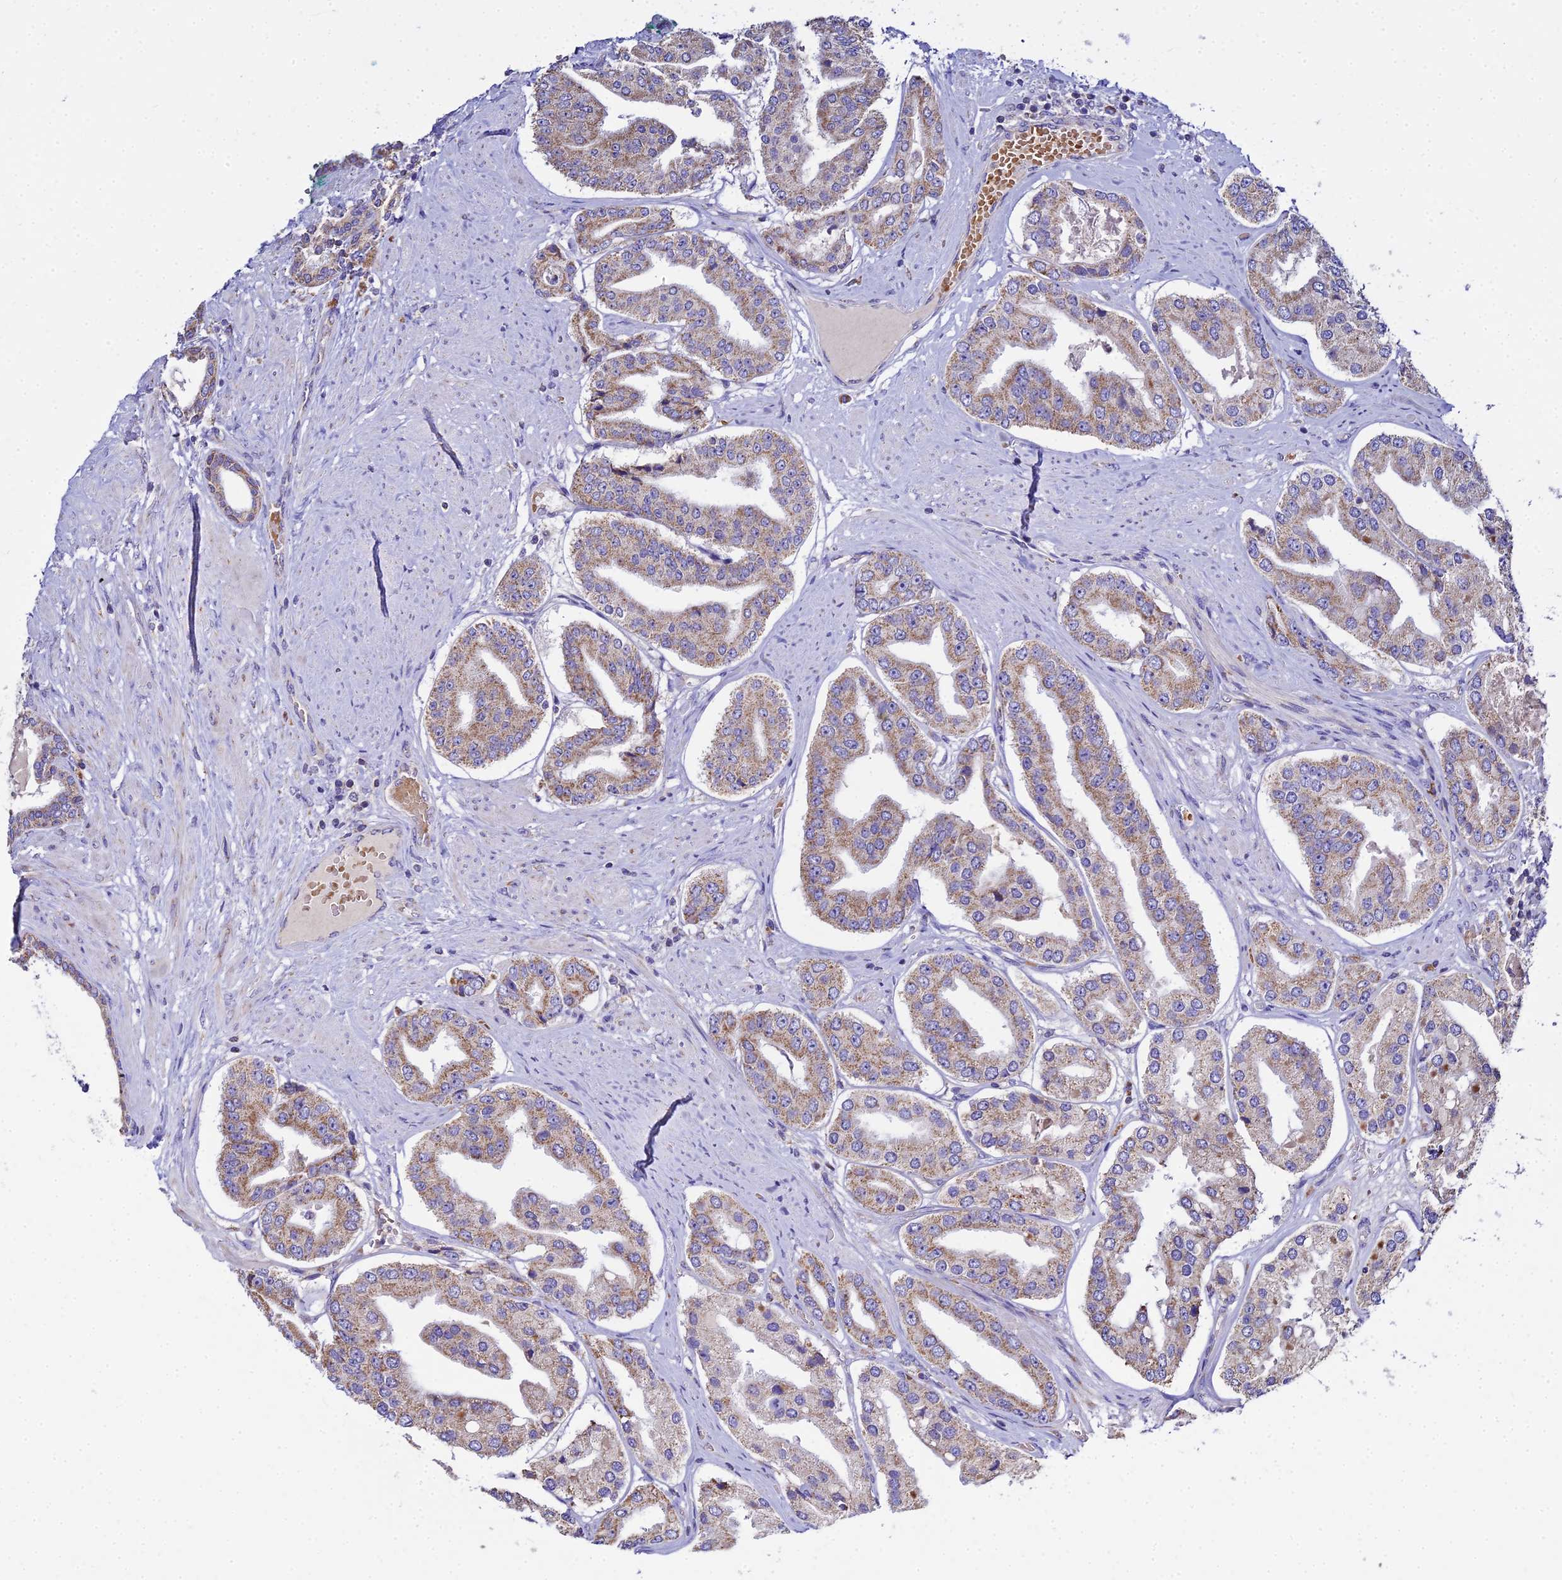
{"staining": {"intensity": "moderate", "quantity": ">75%", "location": "cytoplasmic/membranous"}, "tissue": "prostate cancer", "cell_type": "Tumor cells", "image_type": "cancer", "snomed": [{"axis": "morphology", "description": "Adenocarcinoma, High grade"}, {"axis": "topography", "description": "Prostate"}], "caption": "Protein staining demonstrates moderate cytoplasmic/membranous expression in approximately >75% of tumor cells in prostate adenocarcinoma (high-grade).", "gene": "TYW5", "patient": {"sex": "male", "age": 63}}